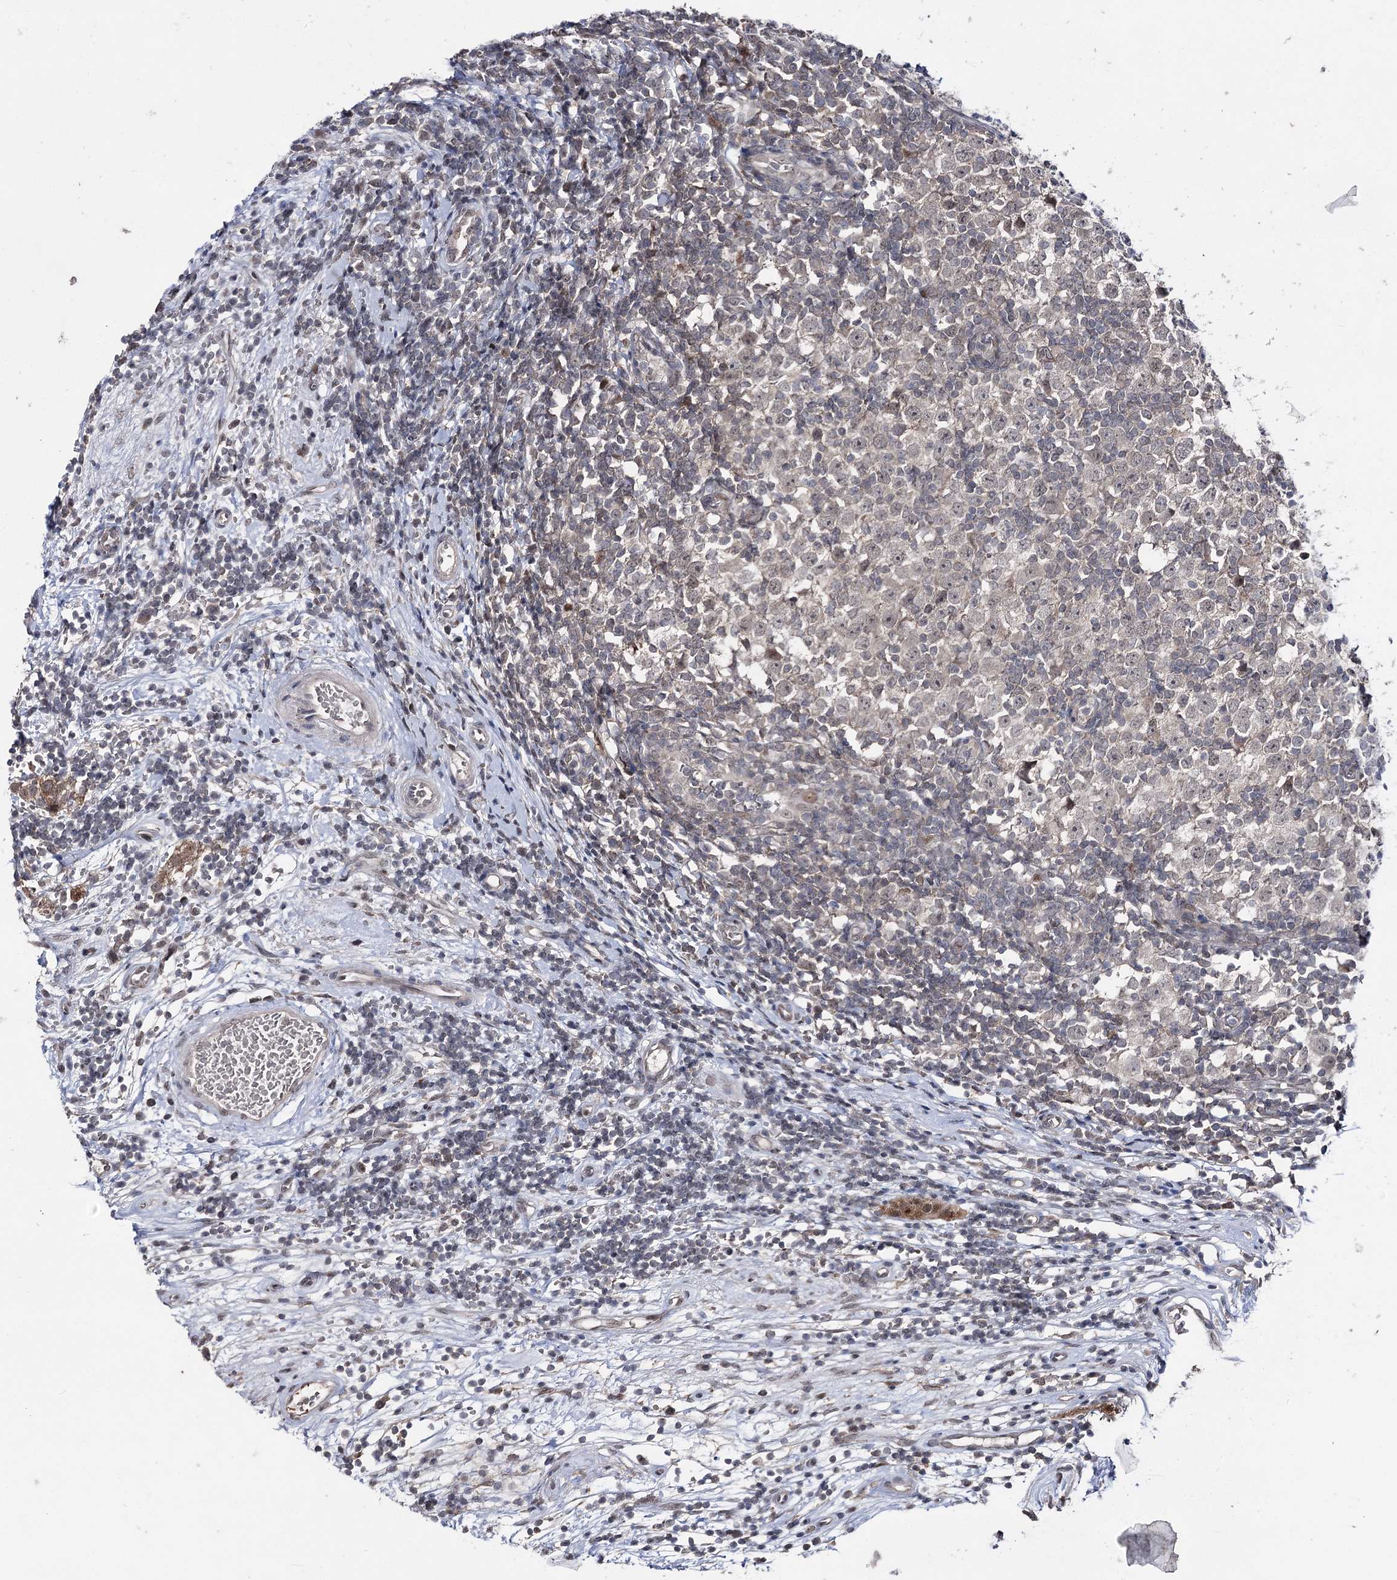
{"staining": {"intensity": "negative", "quantity": "none", "location": "none"}, "tissue": "testis cancer", "cell_type": "Tumor cells", "image_type": "cancer", "snomed": [{"axis": "morphology", "description": "Seminoma, NOS"}, {"axis": "topography", "description": "Testis"}], "caption": "Photomicrograph shows no protein expression in tumor cells of seminoma (testis) tissue.", "gene": "HSD11B2", "patient": {"sex": "male", "age": 65}}